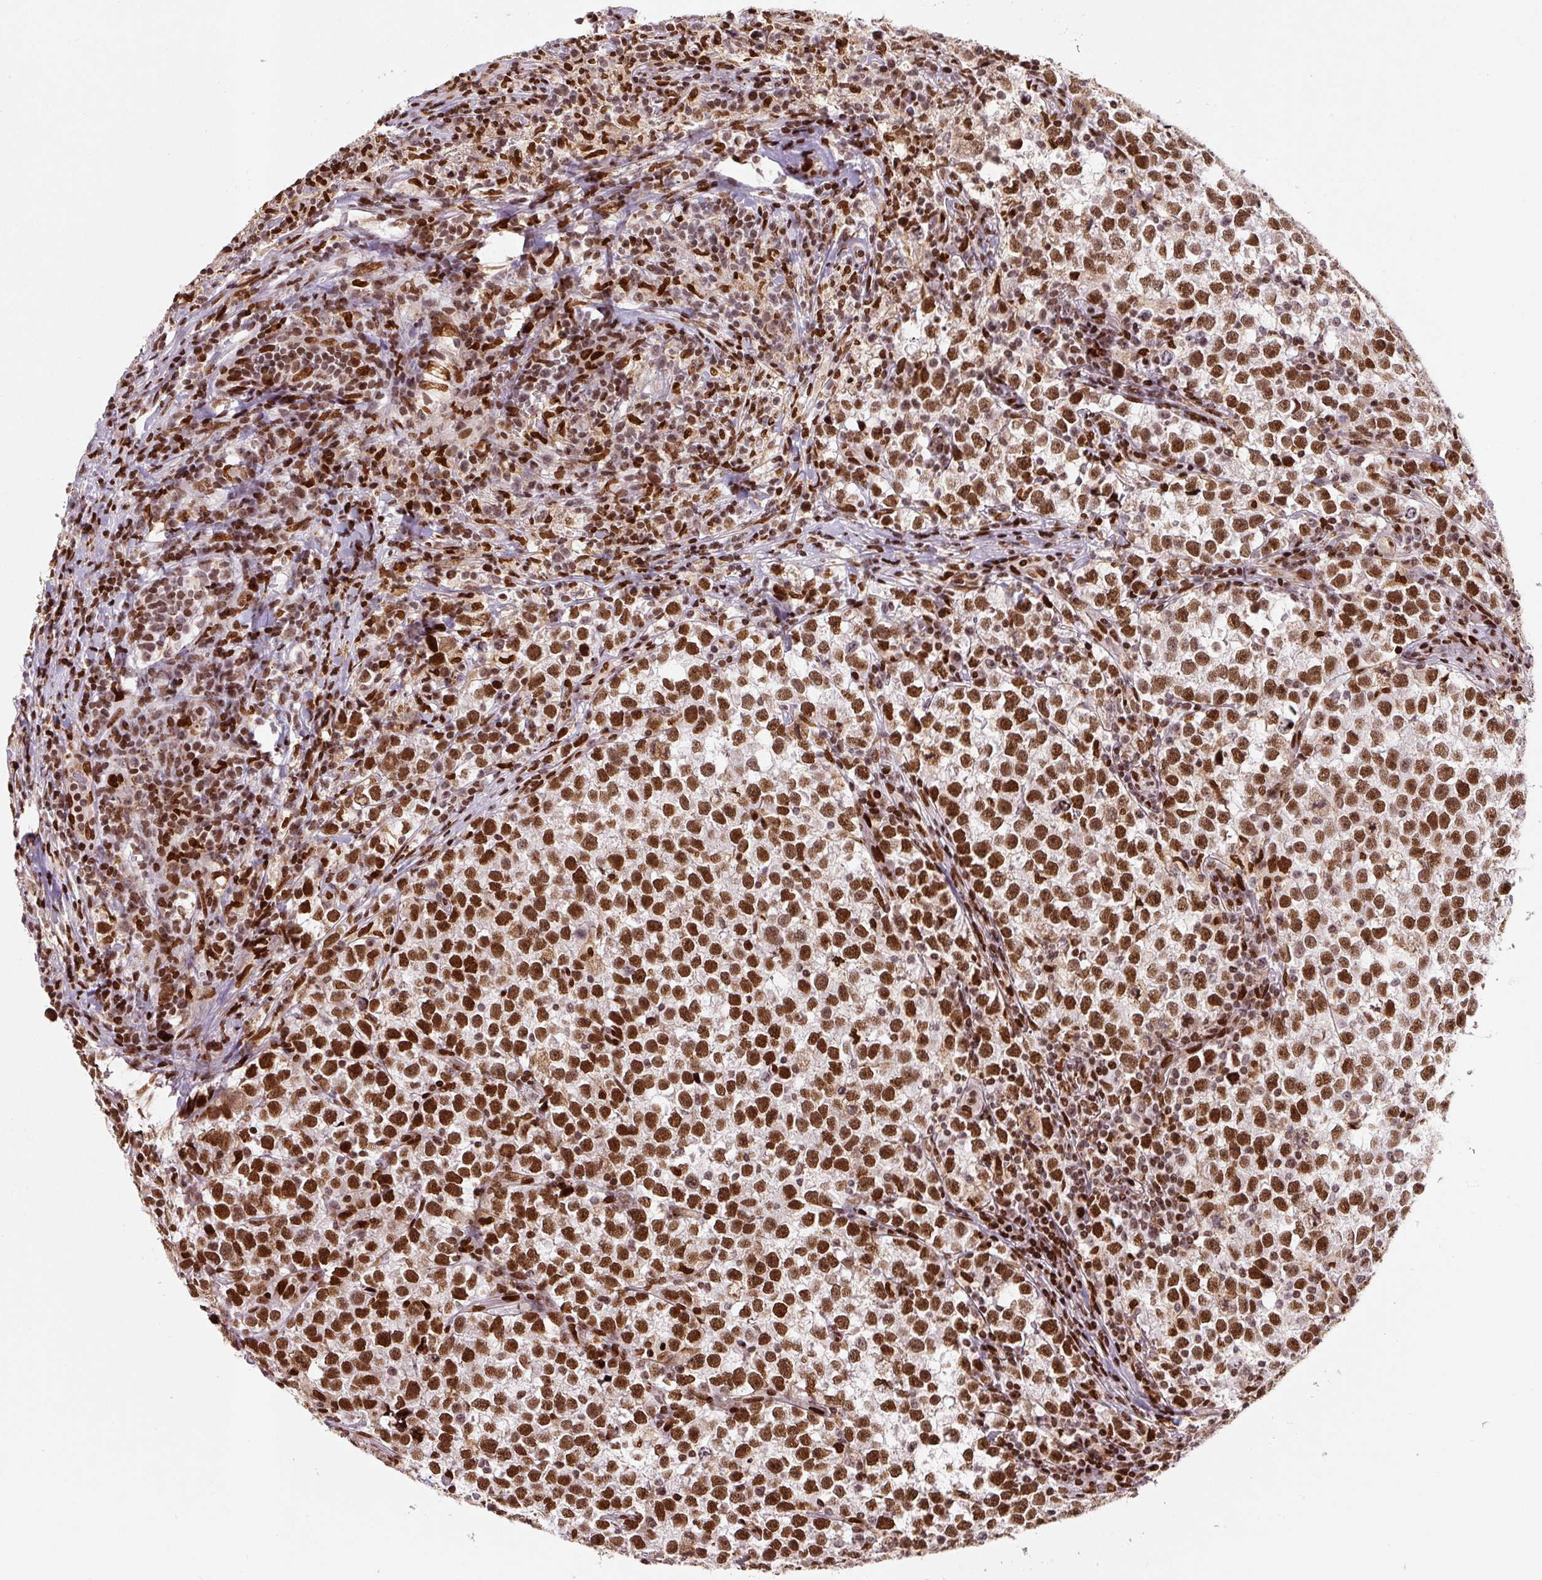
{"staining": {"intensity": "strong", "quantity": ">75%", "location": "nuclear"}, "tissue": "testis cancer", "cell_type": "Tumor cells", "image_type": "cancer", "snomed": [{"axis": "morphology", "description": "Normal tissue, NOS"}, {"axis": "morphology", "description": "Seminoma, NOS"}, {"axis": "topography", "description": "Testis"}], "caption": "Immunohistochemical staining of human testis cancer (seminoma) displays strong nuclear protein staining in approximately >75% of tumor cells. (IHC, brightfield microscopy, high magnification).", "gene": "PYDC2", "patient": {"sex": "male", "age": 43}}